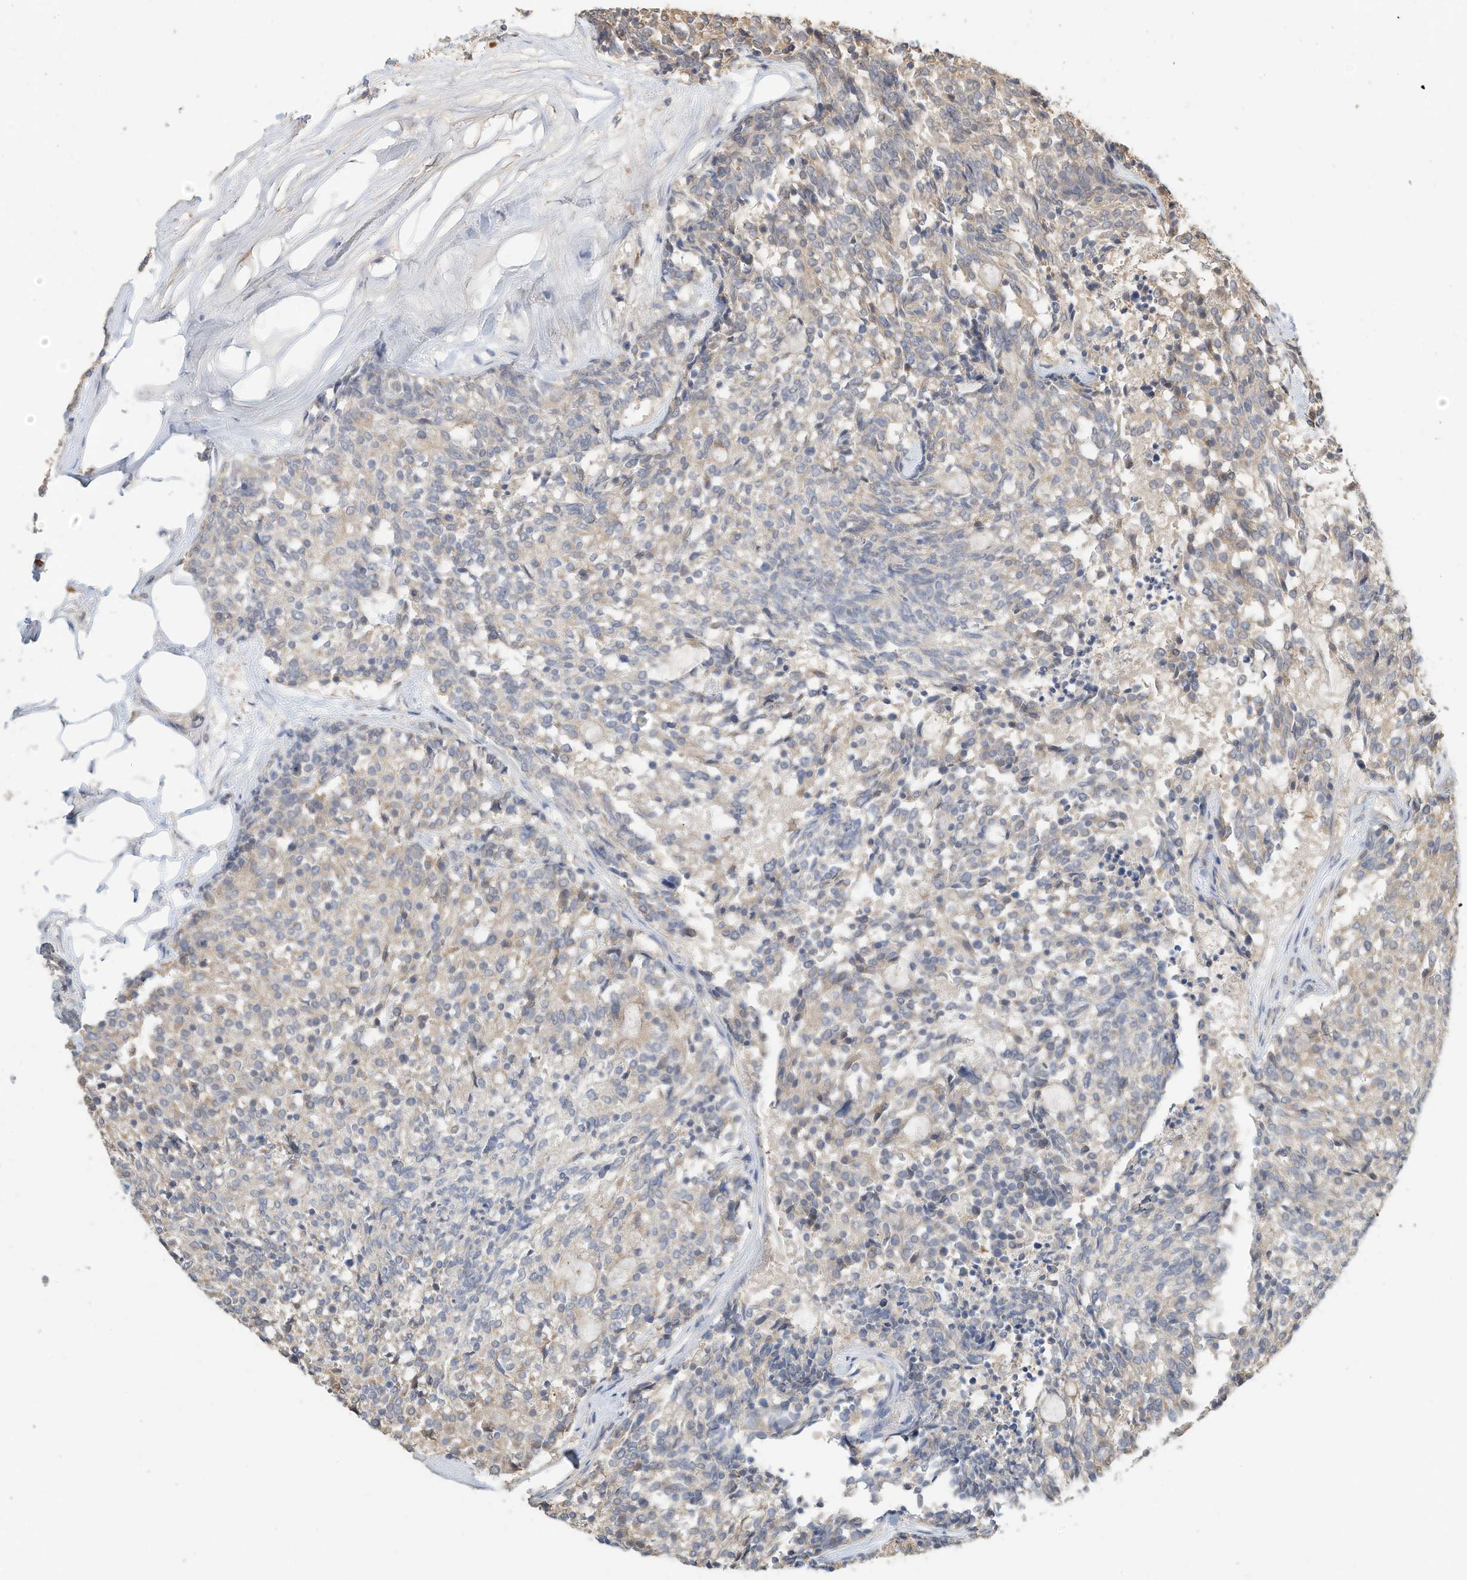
{"staining": {"intensity": "weak", "quantity": "<25%", "location": "cytoplasmic/membranous"}, "tissue": "carcinoid", "cell_type": "Tumor cells", "image_type": "cancer", "snomed": [{"axis": "morphology", "description": "Carcinoid, malignant, NOS"}, {"axis": "topography", "description": "Pancreas"}], "caption": "Immunohistochemical staining of carcinoid reveals no significant expression in tumor cells. (Brightfield microscopy of DAB immunohistochemistry (IHC) at high magnification).", "gene": "OFD1", "patient": {"sex": "female", "age": 54}}